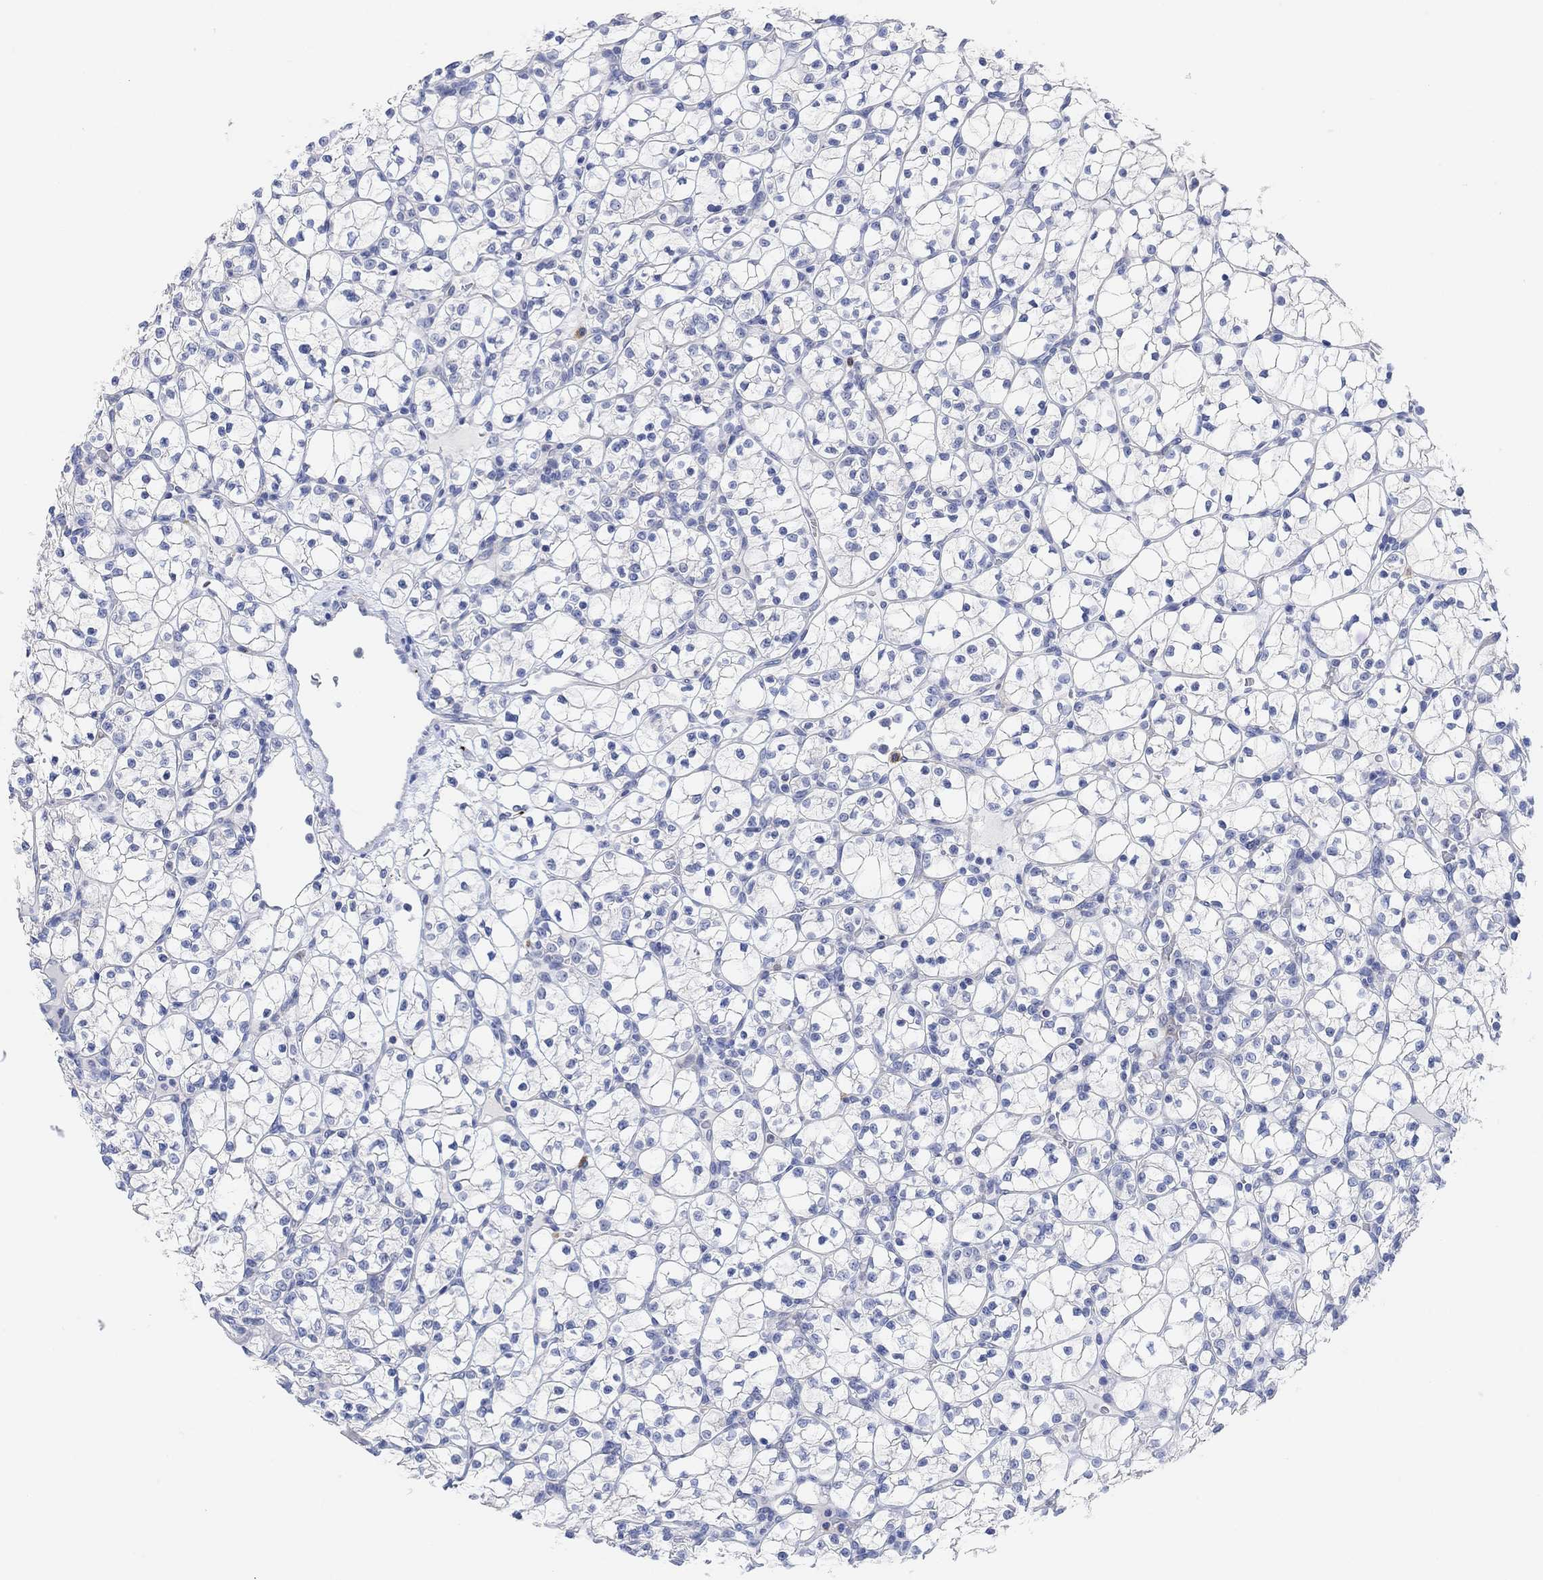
{"staining": {"intensity": "negative", "quantity": "none", "location": "none"}, "tissue": "renal cancer", "cell_type": "Tumor cells", "image_type": "cancer", "snomed": [{"axis": "morphology", "description": "Adenocarcinoma, NOS"}, {"axis": "topography", "description": "Kidney"}], "caption": "This is an immunohistochemistry (IHC) image of human renal cancer (adenocarcinoma). There is no staining in tumor cells.", "gene": "VAT1L", "patient": {"sex": "female", "age": 89}}